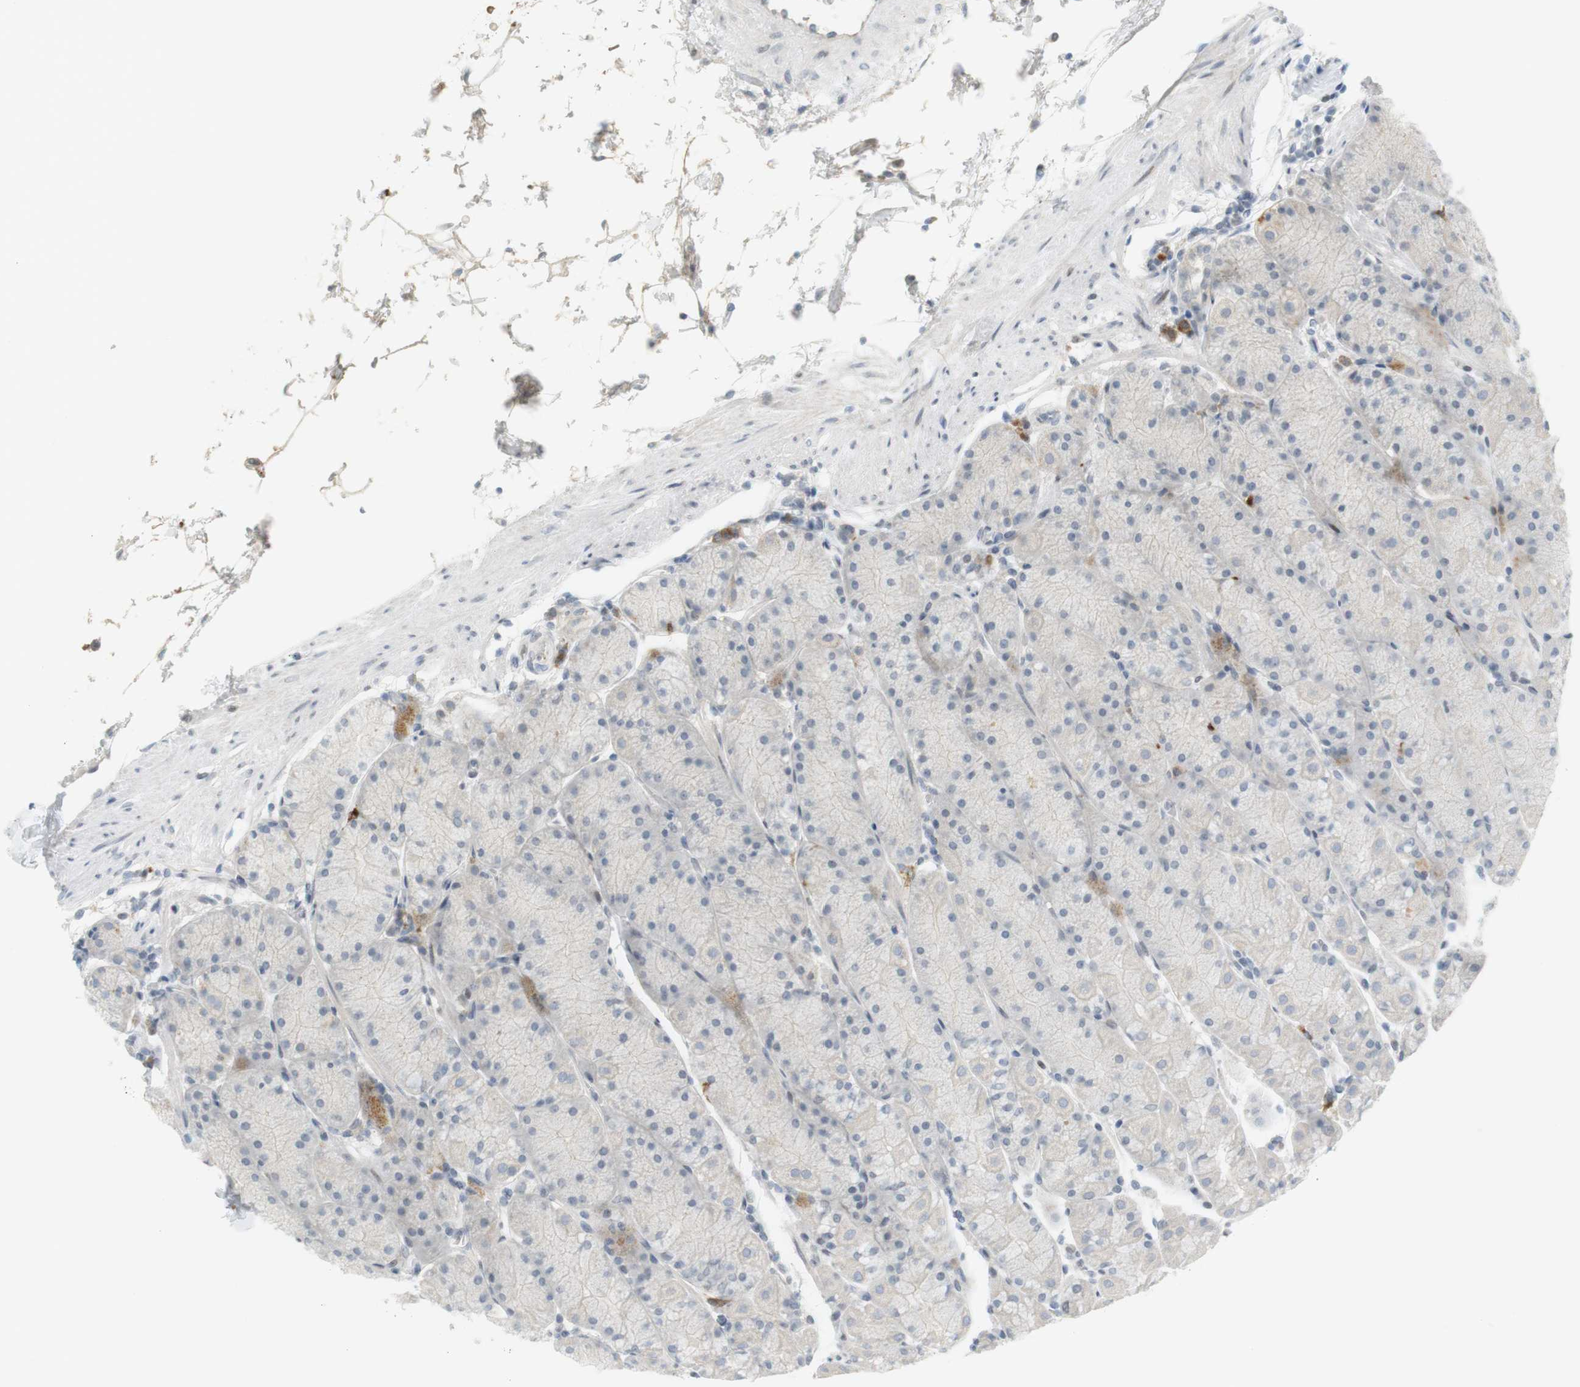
{"staining": {"intensity": "negative", "quantity": "none", "location": "none"}, "tissue": "stomach", "cell_type": "Glandular cells", "image_type": "normal", "snomed": [{"axis": "morphology", "description": "Normal tissue, NOS"}, {"axis": "topography", "description": "Stomach, upper"}, {"axis": "topography", "description": "Stomach"}], "caption": "There is no significant staining in glandular cells of stomach. (Brightfield microscopy of DAB (3,3'-diaminobenzidine) immunohistochemistry at high magnification).", "gene": "DMC1", "patient": {"sex": "male", "age": 76}}